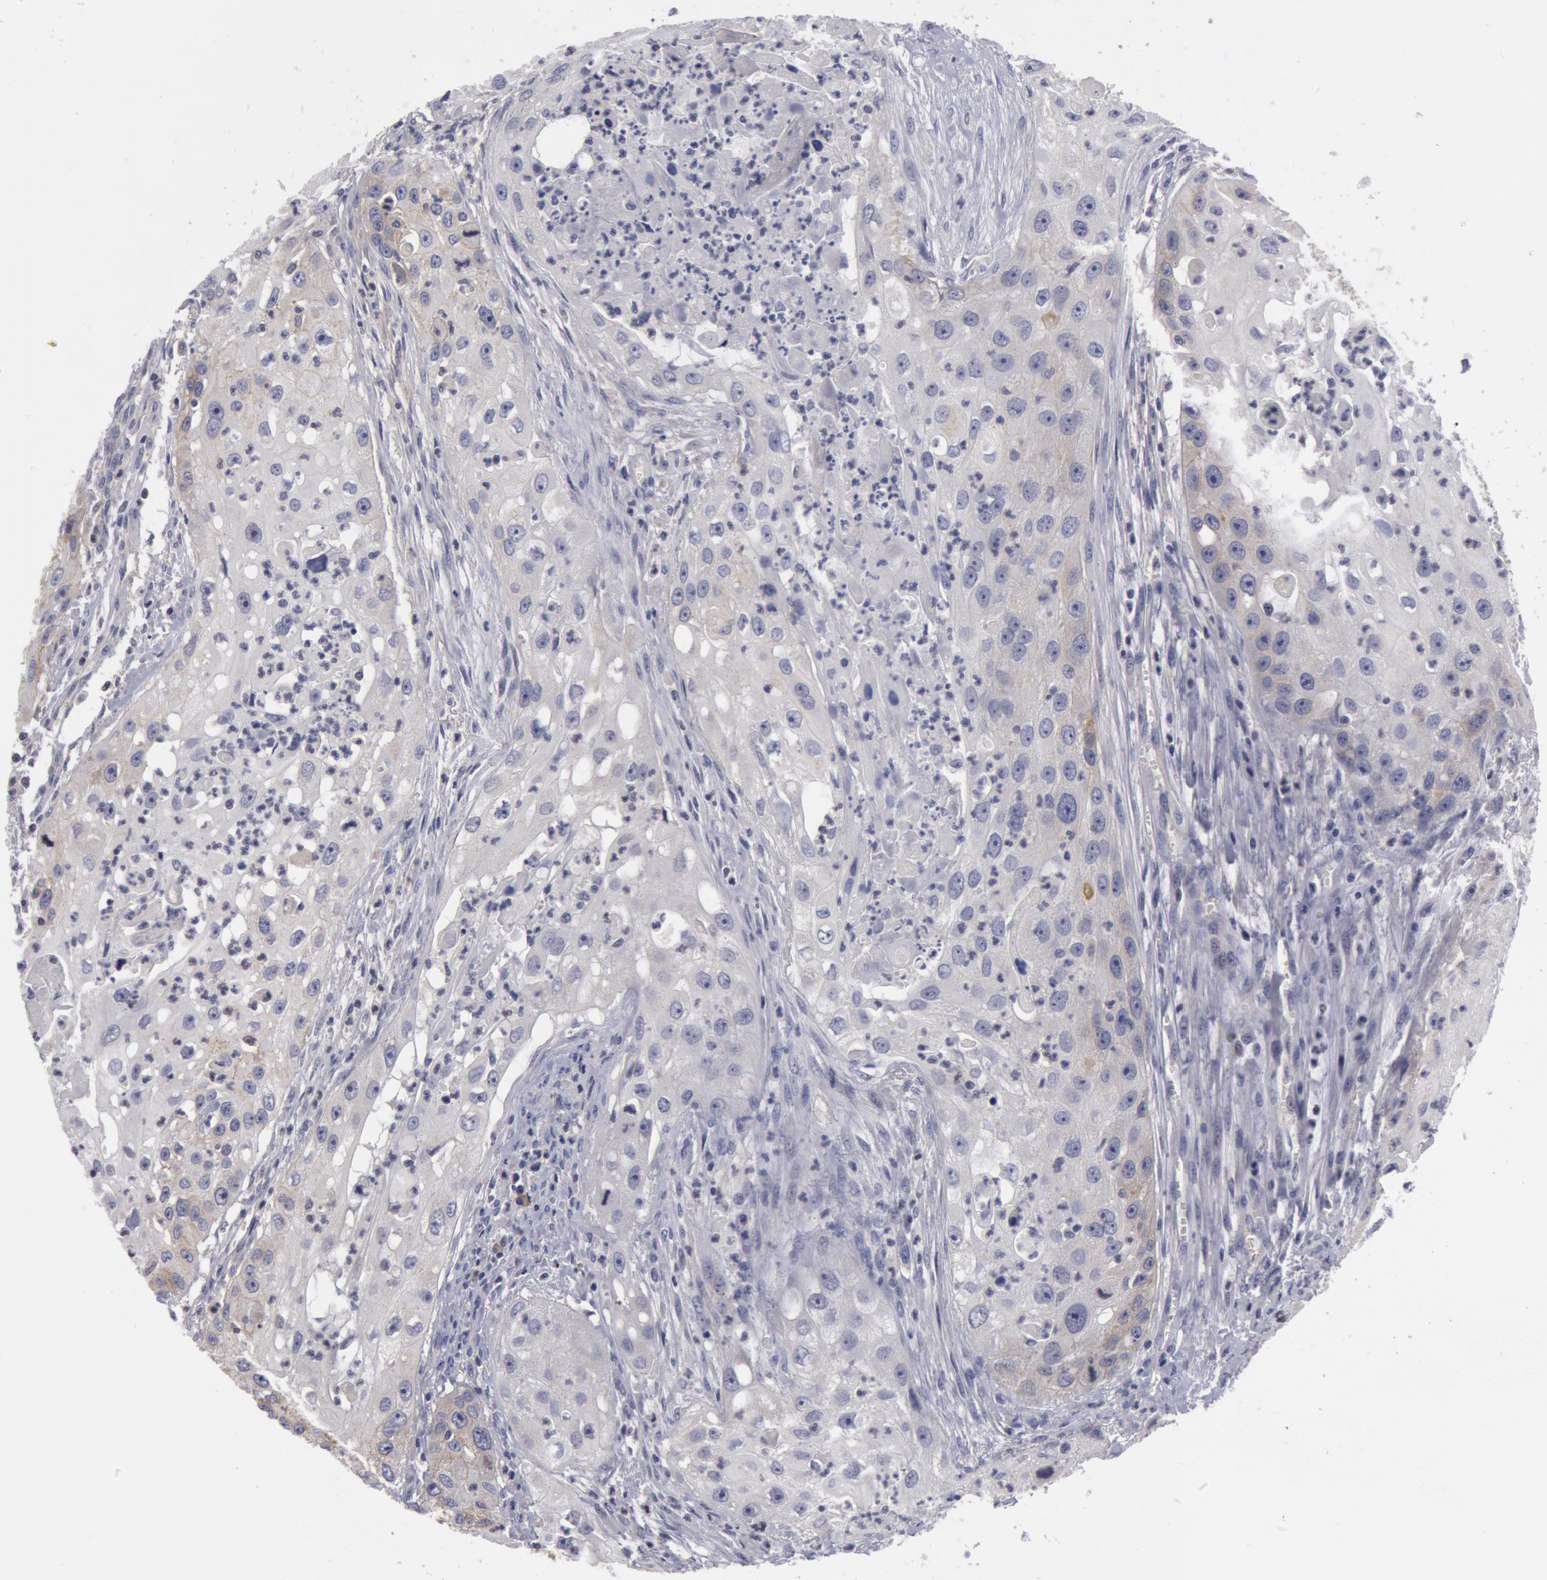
{"staining": {"intensity": "weak", "quantity": ">75%", "location": "cytoplasmic/membranous"}, "tissue": "head and neck cancer", "cell_type": "Tumor cells", "image_type": "cancer", "snomed": [{"axis": "morphology", "description": "Squamous cell carcinoma, NOS"}, {"axis": "topography", "description": "Head-Neck"}], "caption": "A brown stain labels weak cytoplasmic/membranous staining of a protein in squamous cell carcinoma (head and neck) tumor cells.", "gene": "NLGN4X", "patient": {"sex": "male", "age": 64}}